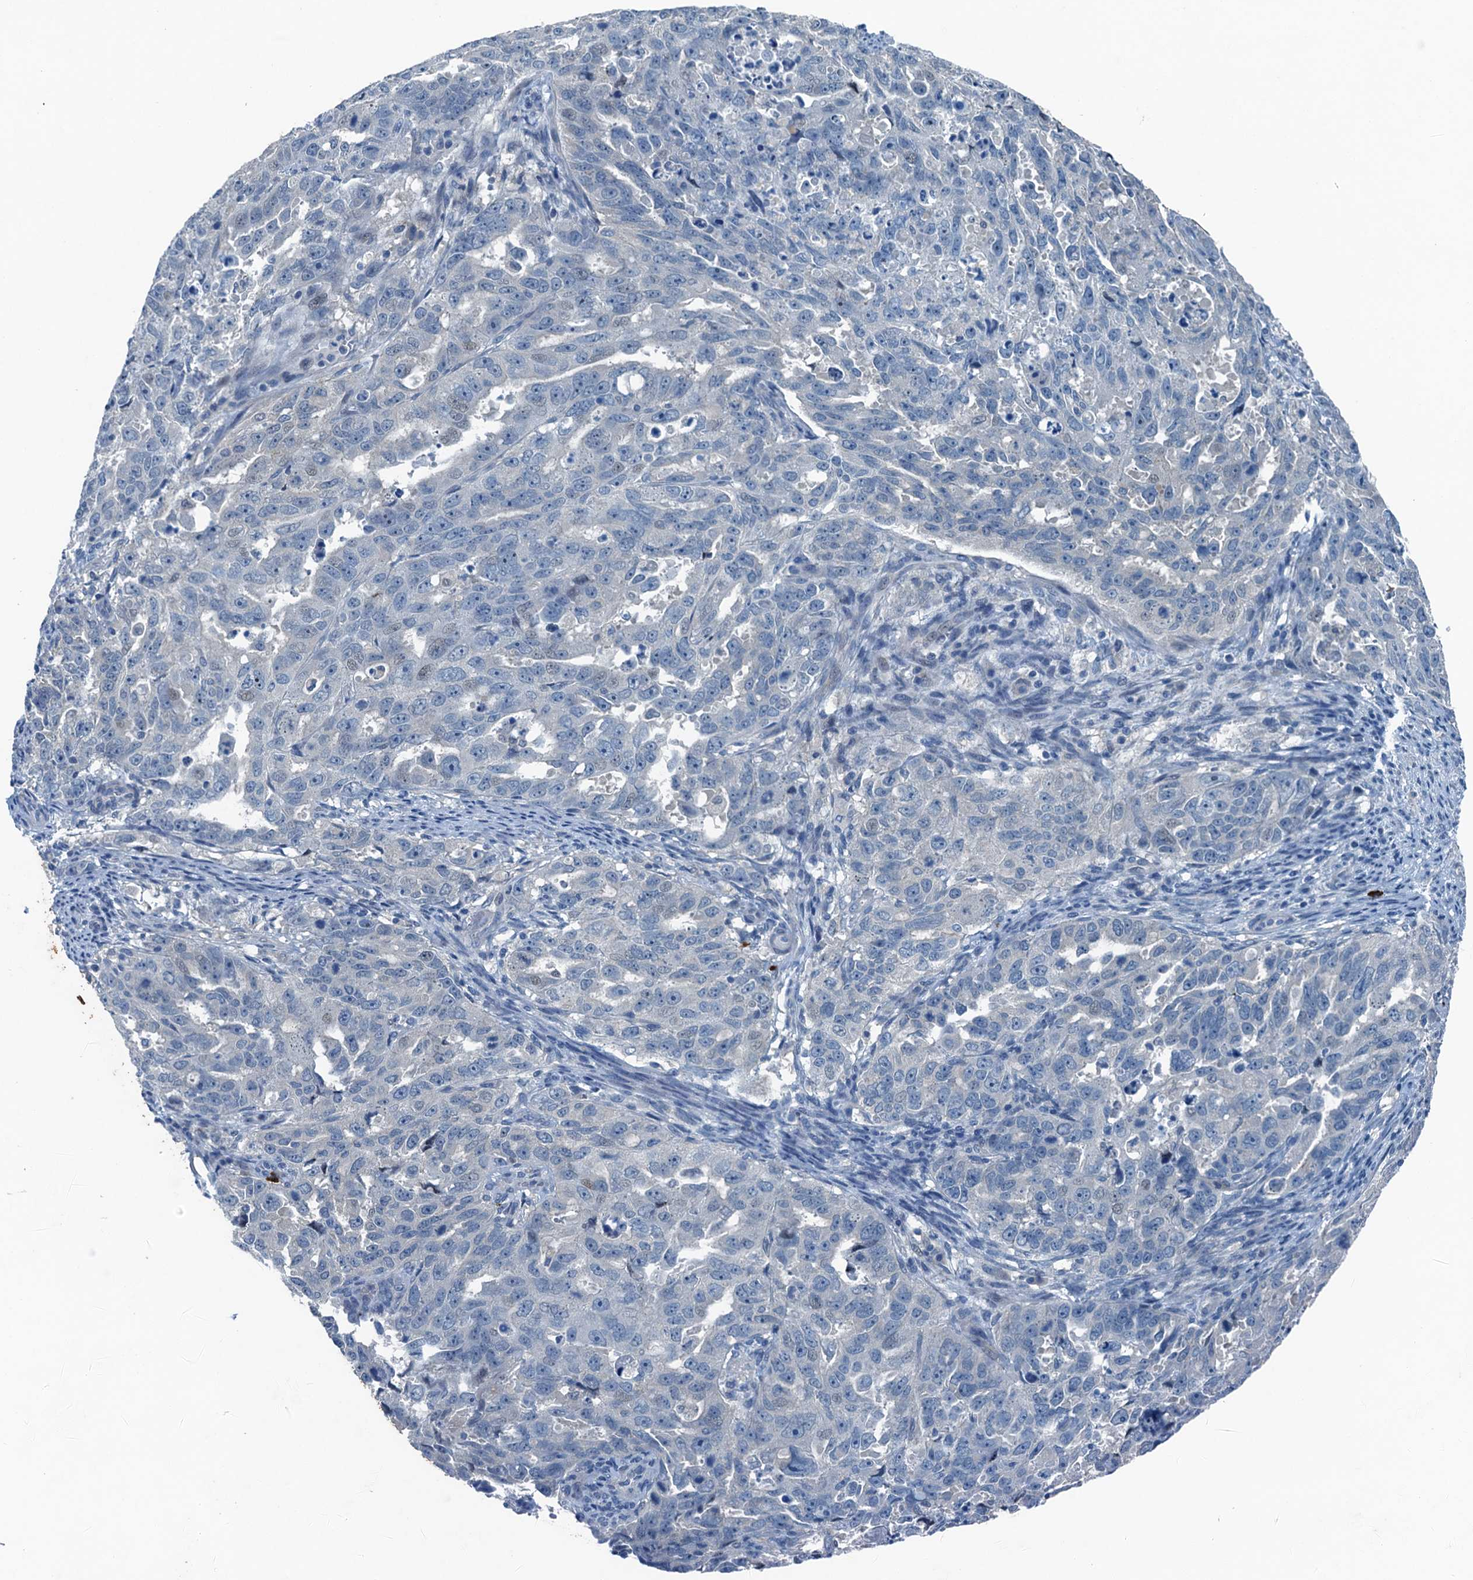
{"staining": {"intensity": "negative", "quantity": "none", "location": "none"}, "tissue": "endometrial cancer", "cell_type": "Tumor cells", "image_type": "cancer", "snomed": [{"axis": "morphology", "description": "Adenocarcinoma, NOS"}, {"axis": "topography", "description": "Endometrium"}], "caption": "A micrograph of endometrial adenocarcinoma stained for a protein displays no brown staining in tumor cells.", "gene": "CBLIF", "patient": {"sex": "female", "age": 65}}